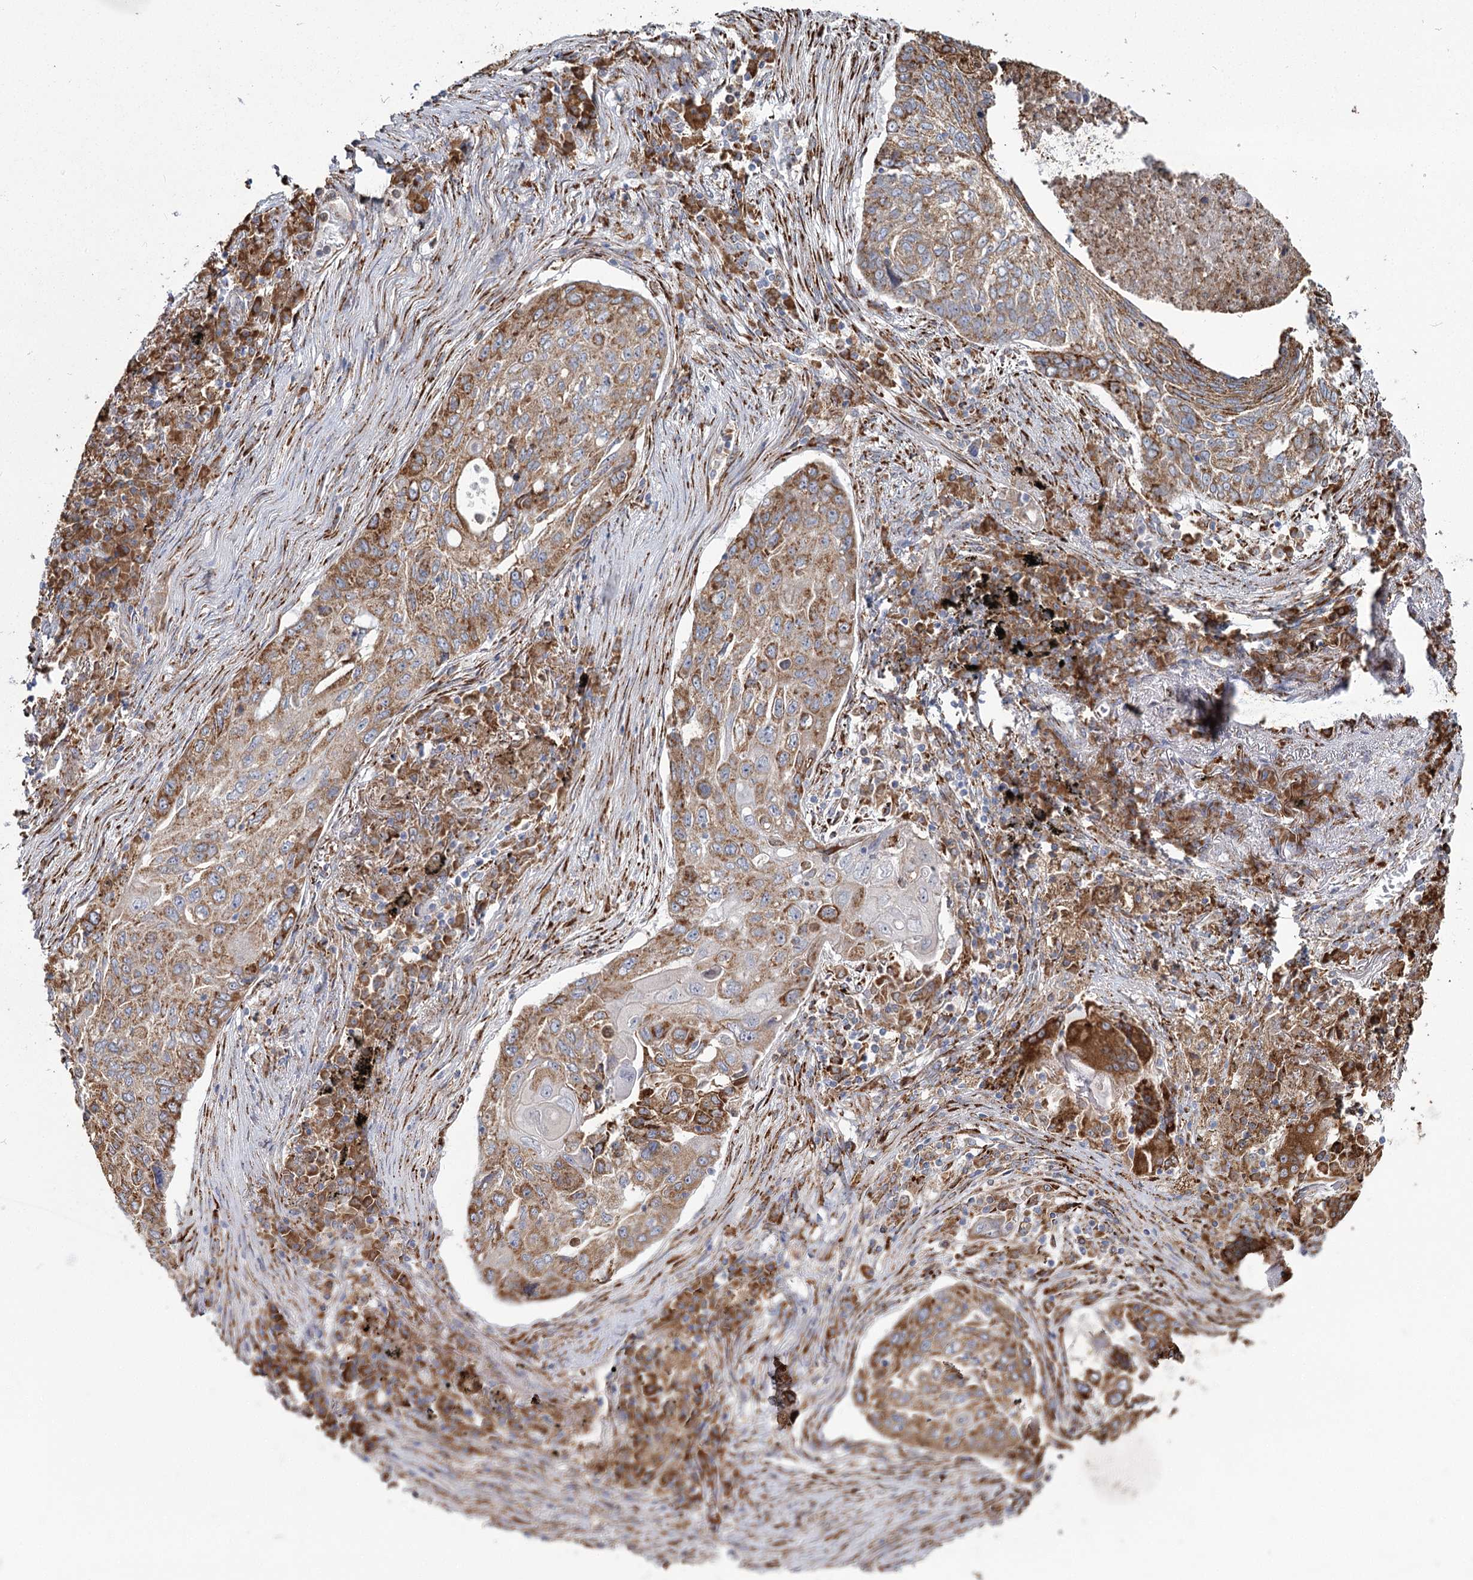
{"staining": {"intensity": "moderate", "quantity": ">75%", "location": "cytoplasmic/membranous"}, "tissue": "lung cancer", "cell_type": "Tumor cells", "image_type": "cancer", "snomed": [{"axis": "morphology", "description": "Squamous cell carcinoma, NOS"}, {"axis": "topography", "description": "Lung"}], "caption": "Protein expression analysis of human lung squamous cell carcinoma reveals moderate cytoplasmic/membranous expression in about >75% of tumor cells.", "gene": "ZCCHC9", "patient": {"sex": "female", "age": 63}}